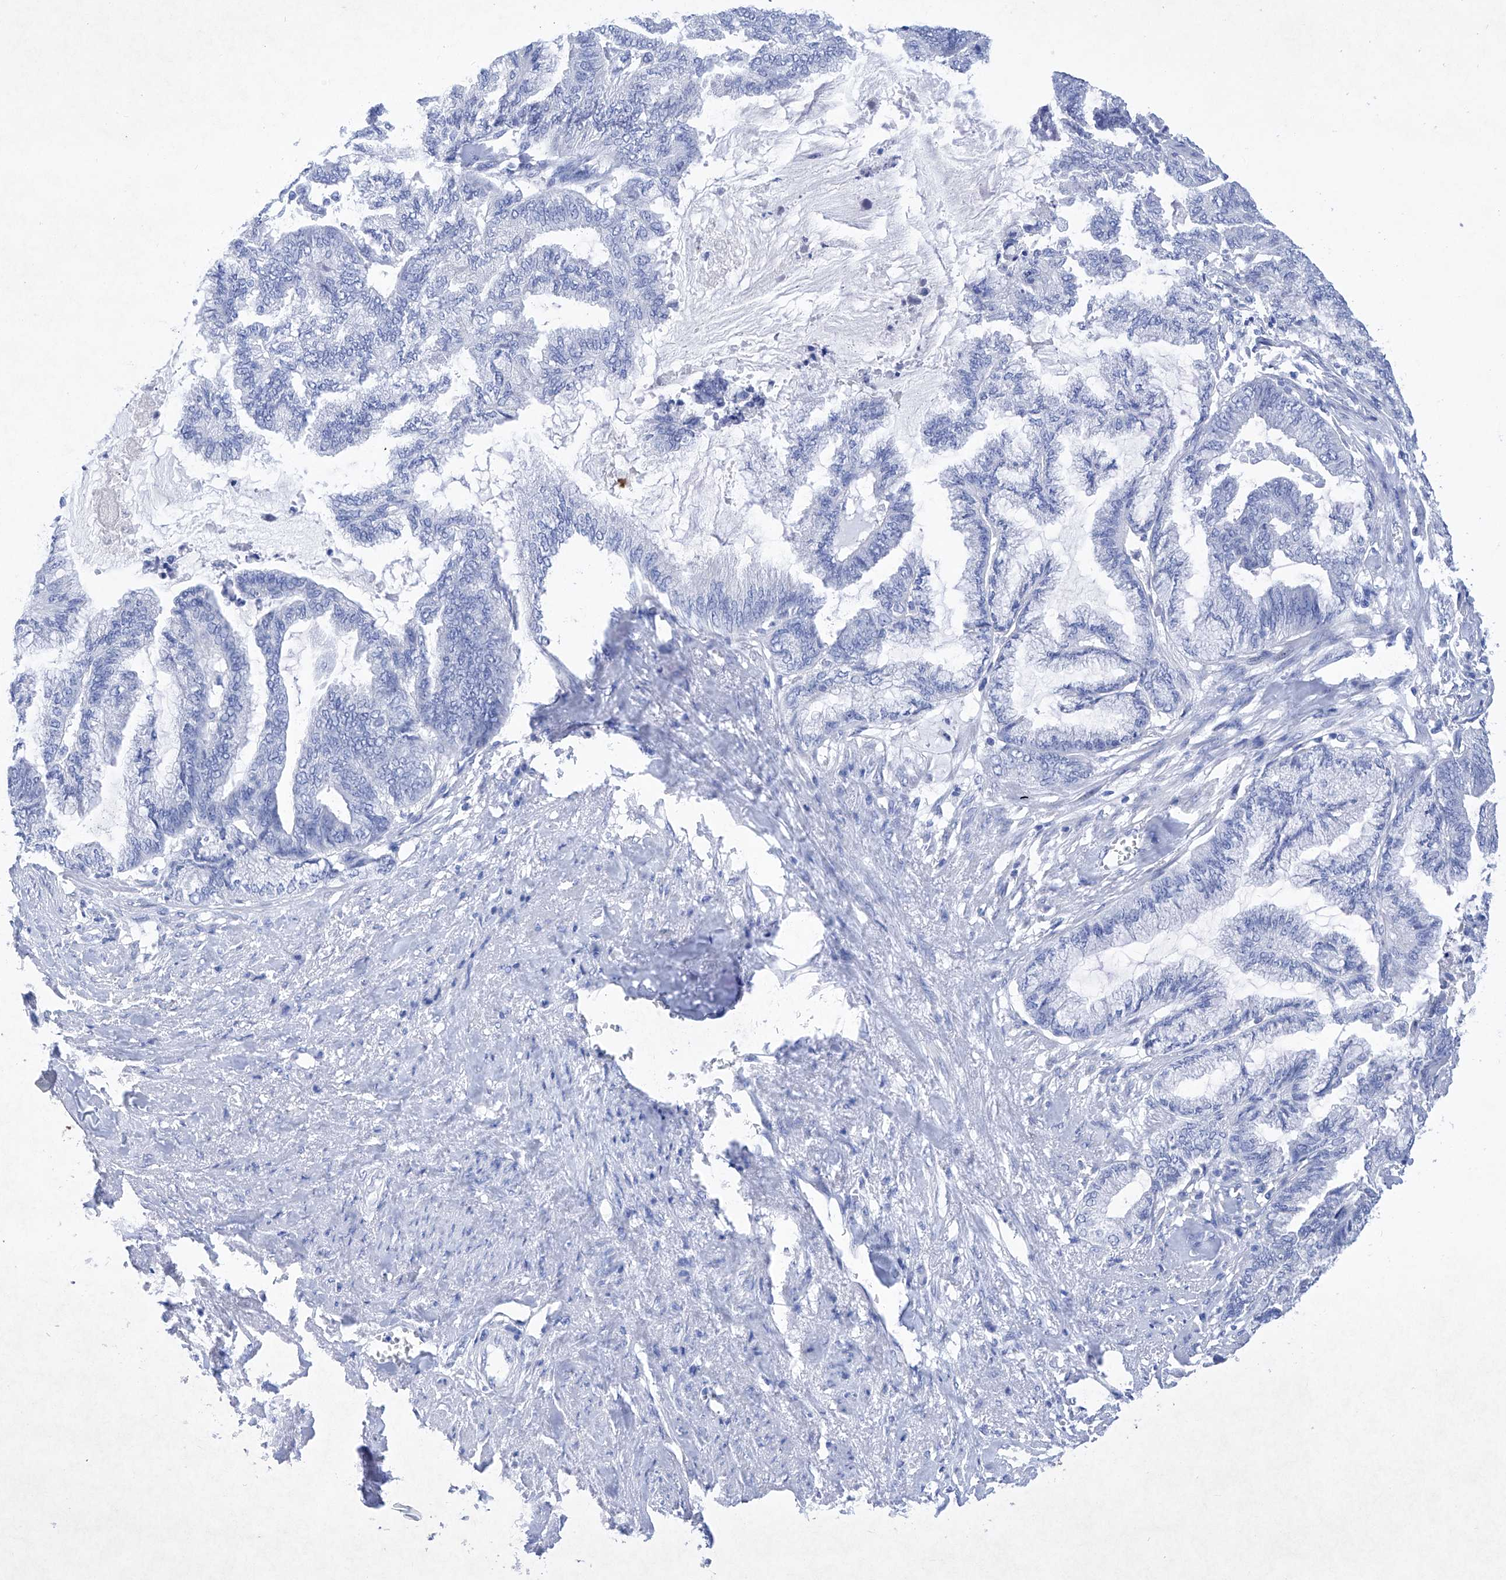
{"staining": {"intensity": "negative", "quantity": "none", "location": "none"}, "tissue": "endometrial cancer", "cell_type": "Tumor cells", "image_type": "cancer", "snomed": [{"axis": "morphology", "description": "Adenocarcinoma, NOS"}, {"axis": "topography", "description": "Endometrium"}], "caption": "Tumor cells show no significant protein staining in adenocarcinoma (endometrial).", "gene": "BARX2", "patient": {"sex": "female", "age": 86}}